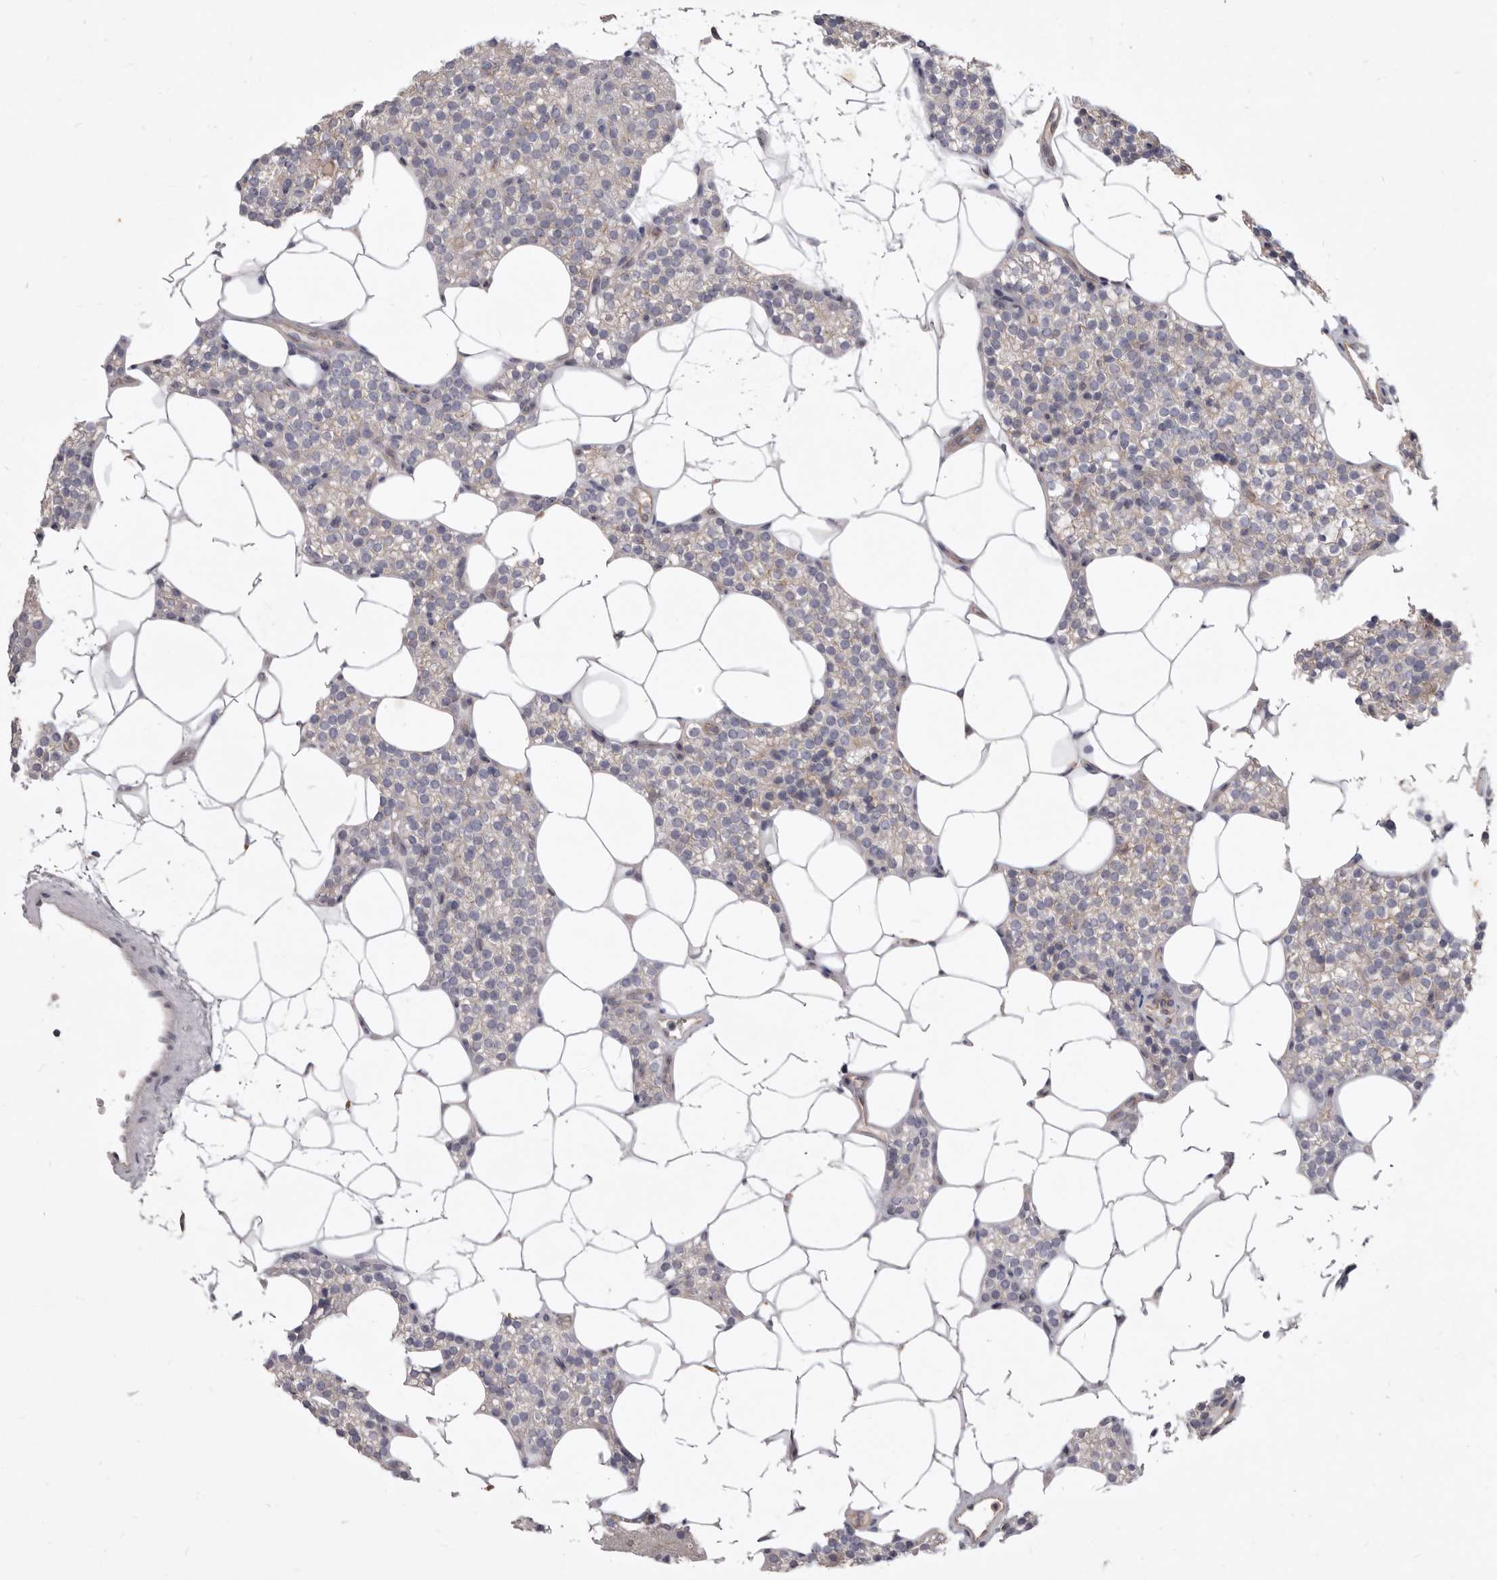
{"staining": {"intensity": "negative", "quantity": "none", "location": "none"}, "tissue": "parathyroid gland", "cell_type": "Glandular cells", "image_type": "normal", "snomed": [{"axis": "morphology", "description": "Normal tissue, NOS"}, {"axis": "topography", "description": "Parathyroid gland"}], "caption": "Protein analysis of benign parathyroid gland exhibits no significant expression in glandular cells.", "gene": "P2RX6", "patient": {"sex": "female", "age": 56}}